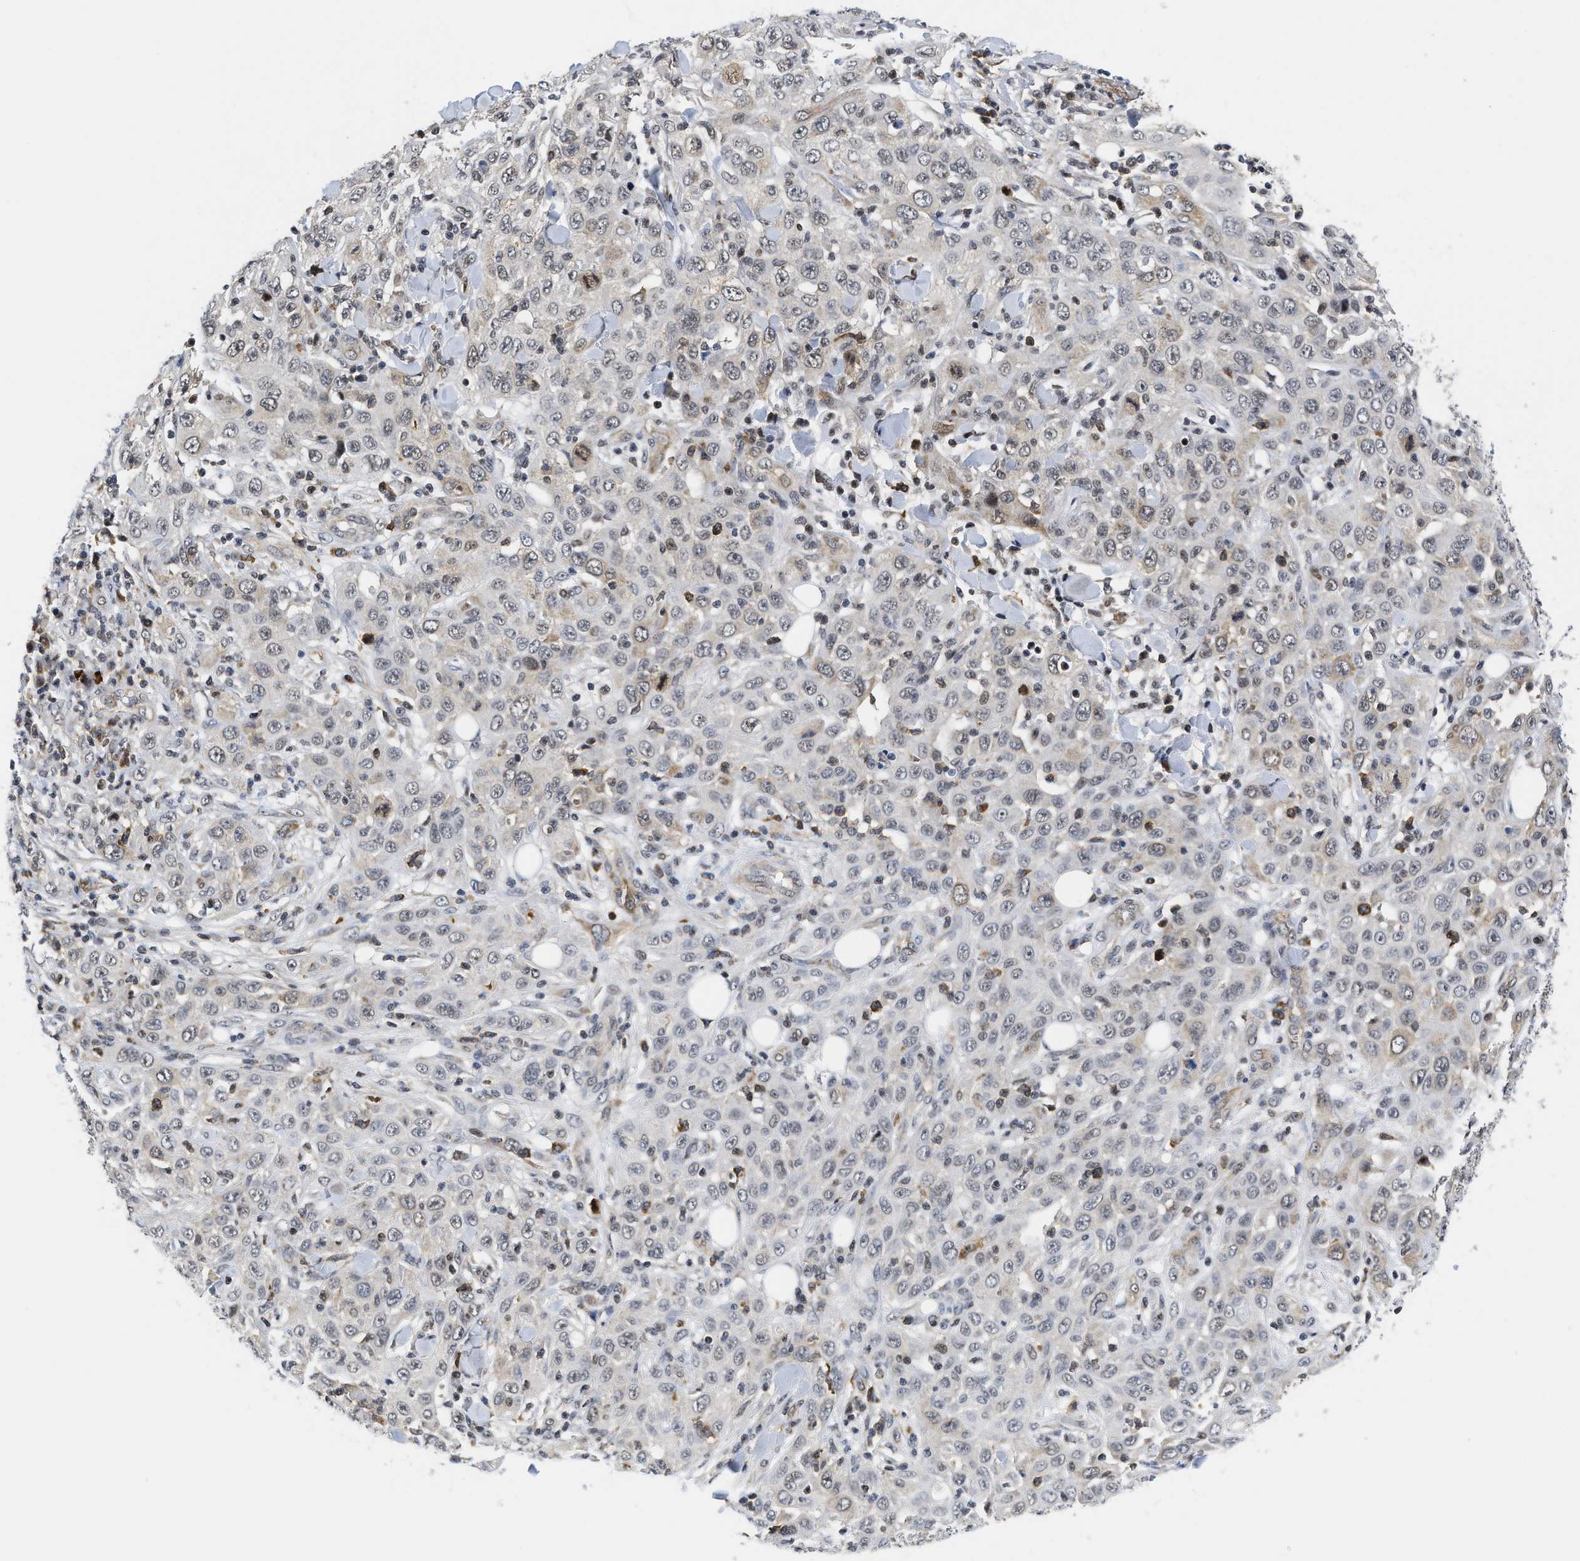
{"staining": {"intensity": "weak", "quantity": "25%-75%", "location": "cytoplasmic/membranous"}, "tissue": "skin cancer", "cell_type": "Tumor cells", "image_type": "cancer", "snomed": [{"axis": "morphology", "description": "Squamous cell carcinoma, NOS"}, {"axis": "topography", "description": "Skin"}], "caption": "This image displays IHC staining of skin squamous cell carcinoma, with low weak cytoplasmic/membranous positivity in approximately 25%-75% of tumor cells.", "gene": "HIF1A", "patient": {"sex": "female", "age": 88}}